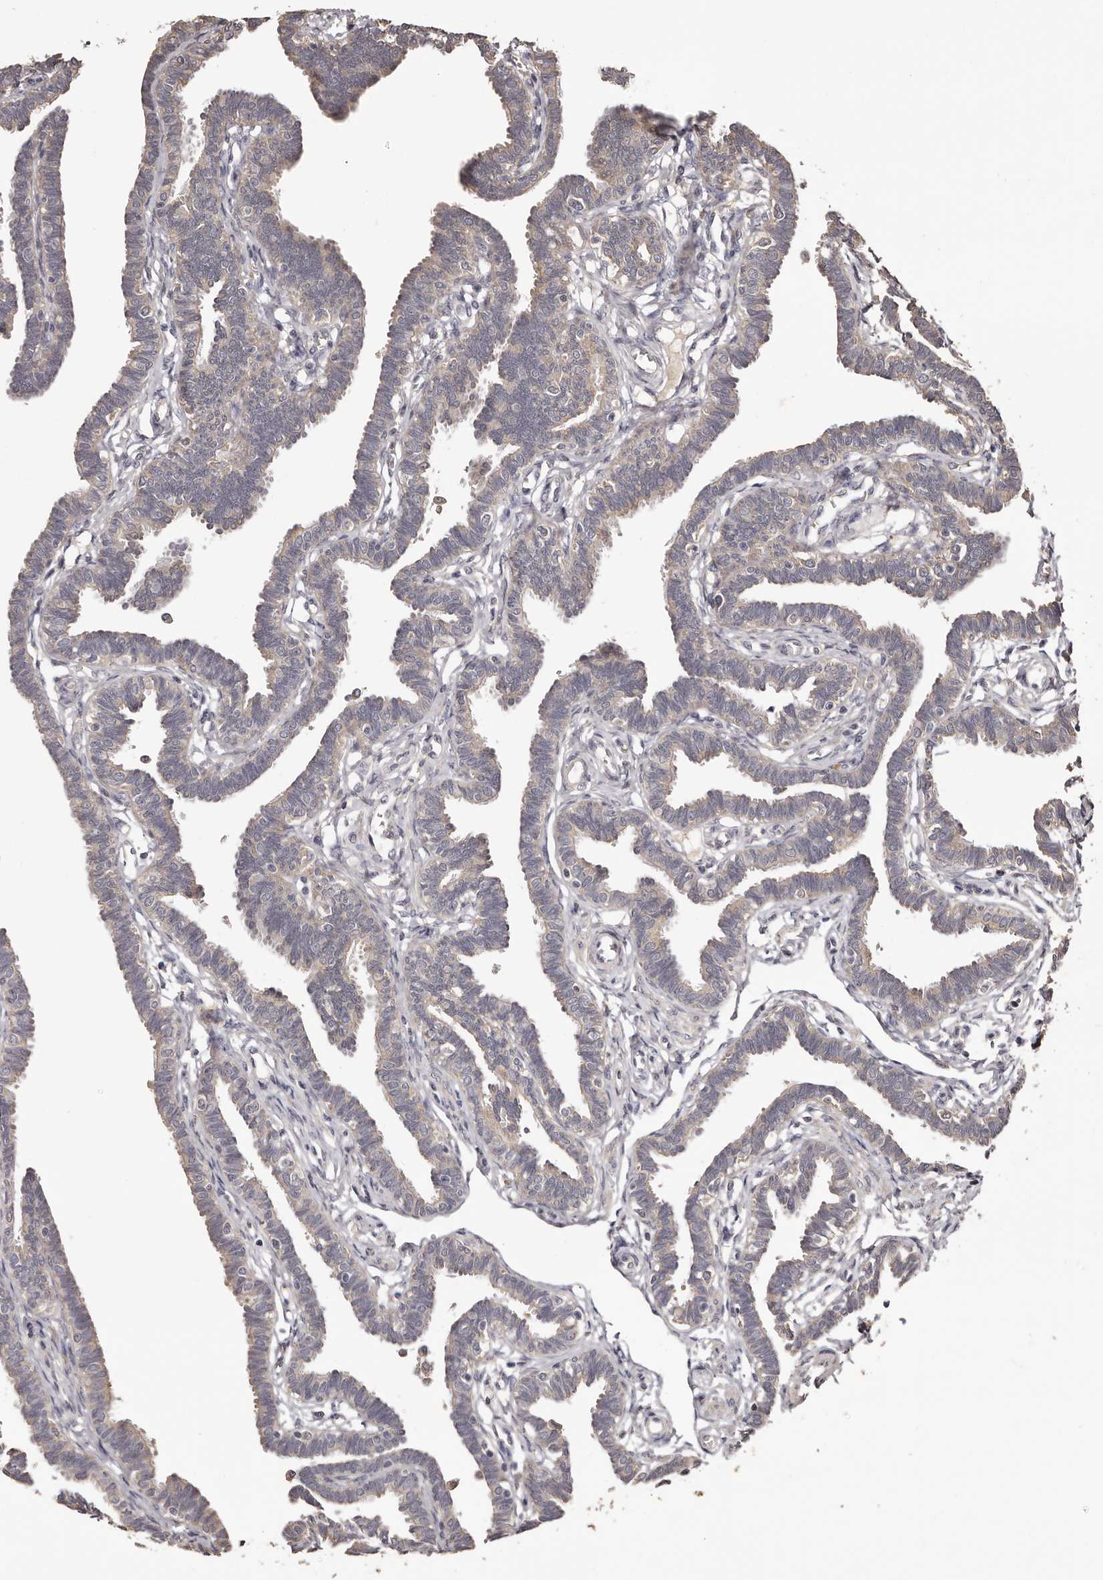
{"staining": {"intensity": "weak", "quantity": "<25%", "location": "cytoplasmic/membranous"}, "tissue": "fallopian tube", "cell_type": "Glandular cells", "image_type": "normal", "snomed": [{"axis": "morphology", "description": "Normal tissue, NOS"}, {"axis": "topography", "description": "Fallopian tube"}, {"axis": "topography", "description": "Ovary"}], "caption": "There is no significant positivity in glandular cells of fallopian tube.", "gene": "ETNK1", "patient": {"sex": "female", "age": 23}}